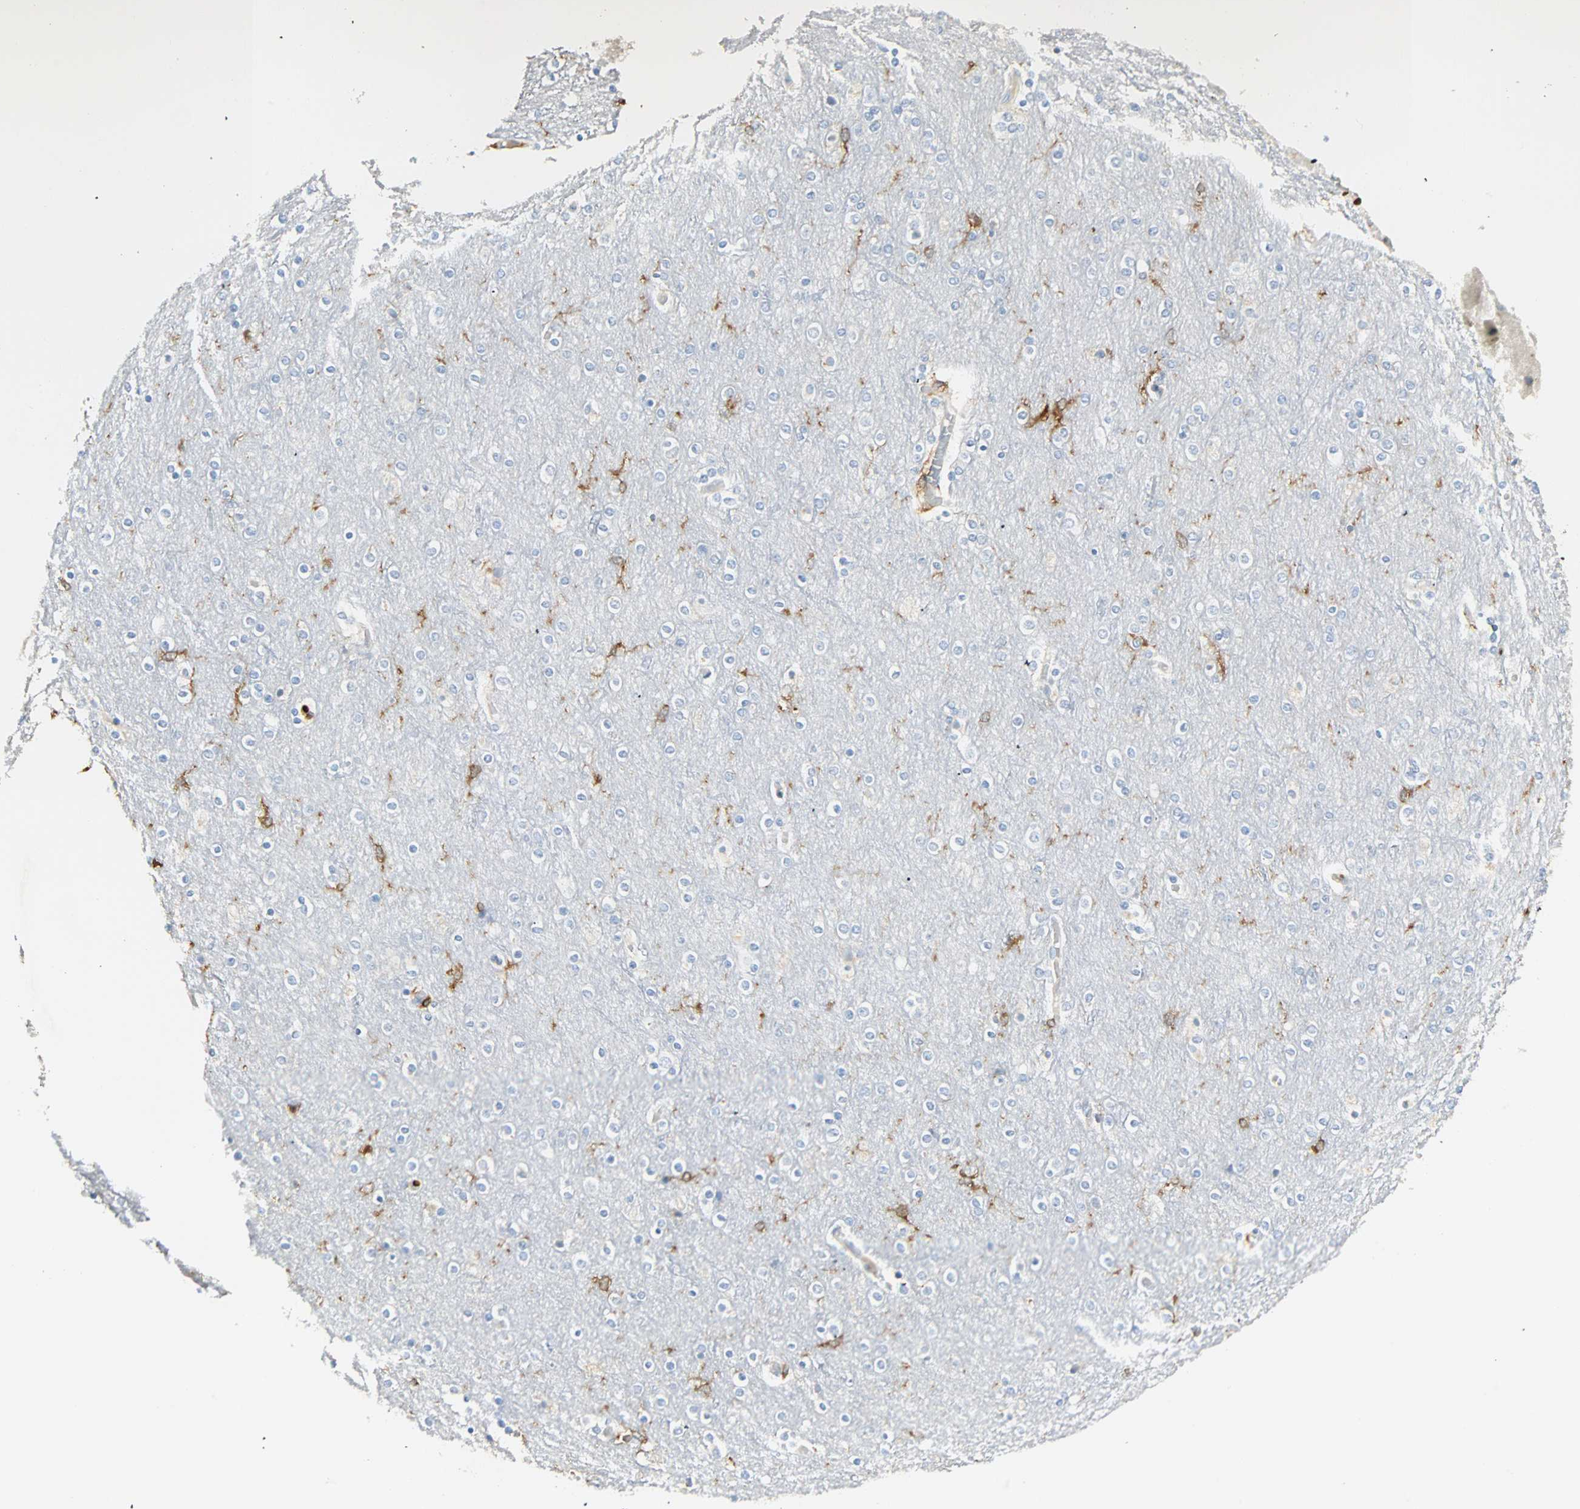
{"staining": {"intensity": "negative", "quantity": "none", "location": "none"}, "tissue": "cerebral cortex", "cell_type": "Endothelial cells", "image_type": "normal", "snomed": [{"axis": "morphology", "description": "Normal tissue, NOS"}, {"axis": "topography", "description": "Cerebral cortex"}], "caption": "DAB immunohistochemical staining of benign cerebral cortex displays no significant staining in endothelial cells. (DAB immunohistochemistry (IHC), high magnification).", "gene": "FMNL1", "patient": {"sex": "female", "age": 54}}